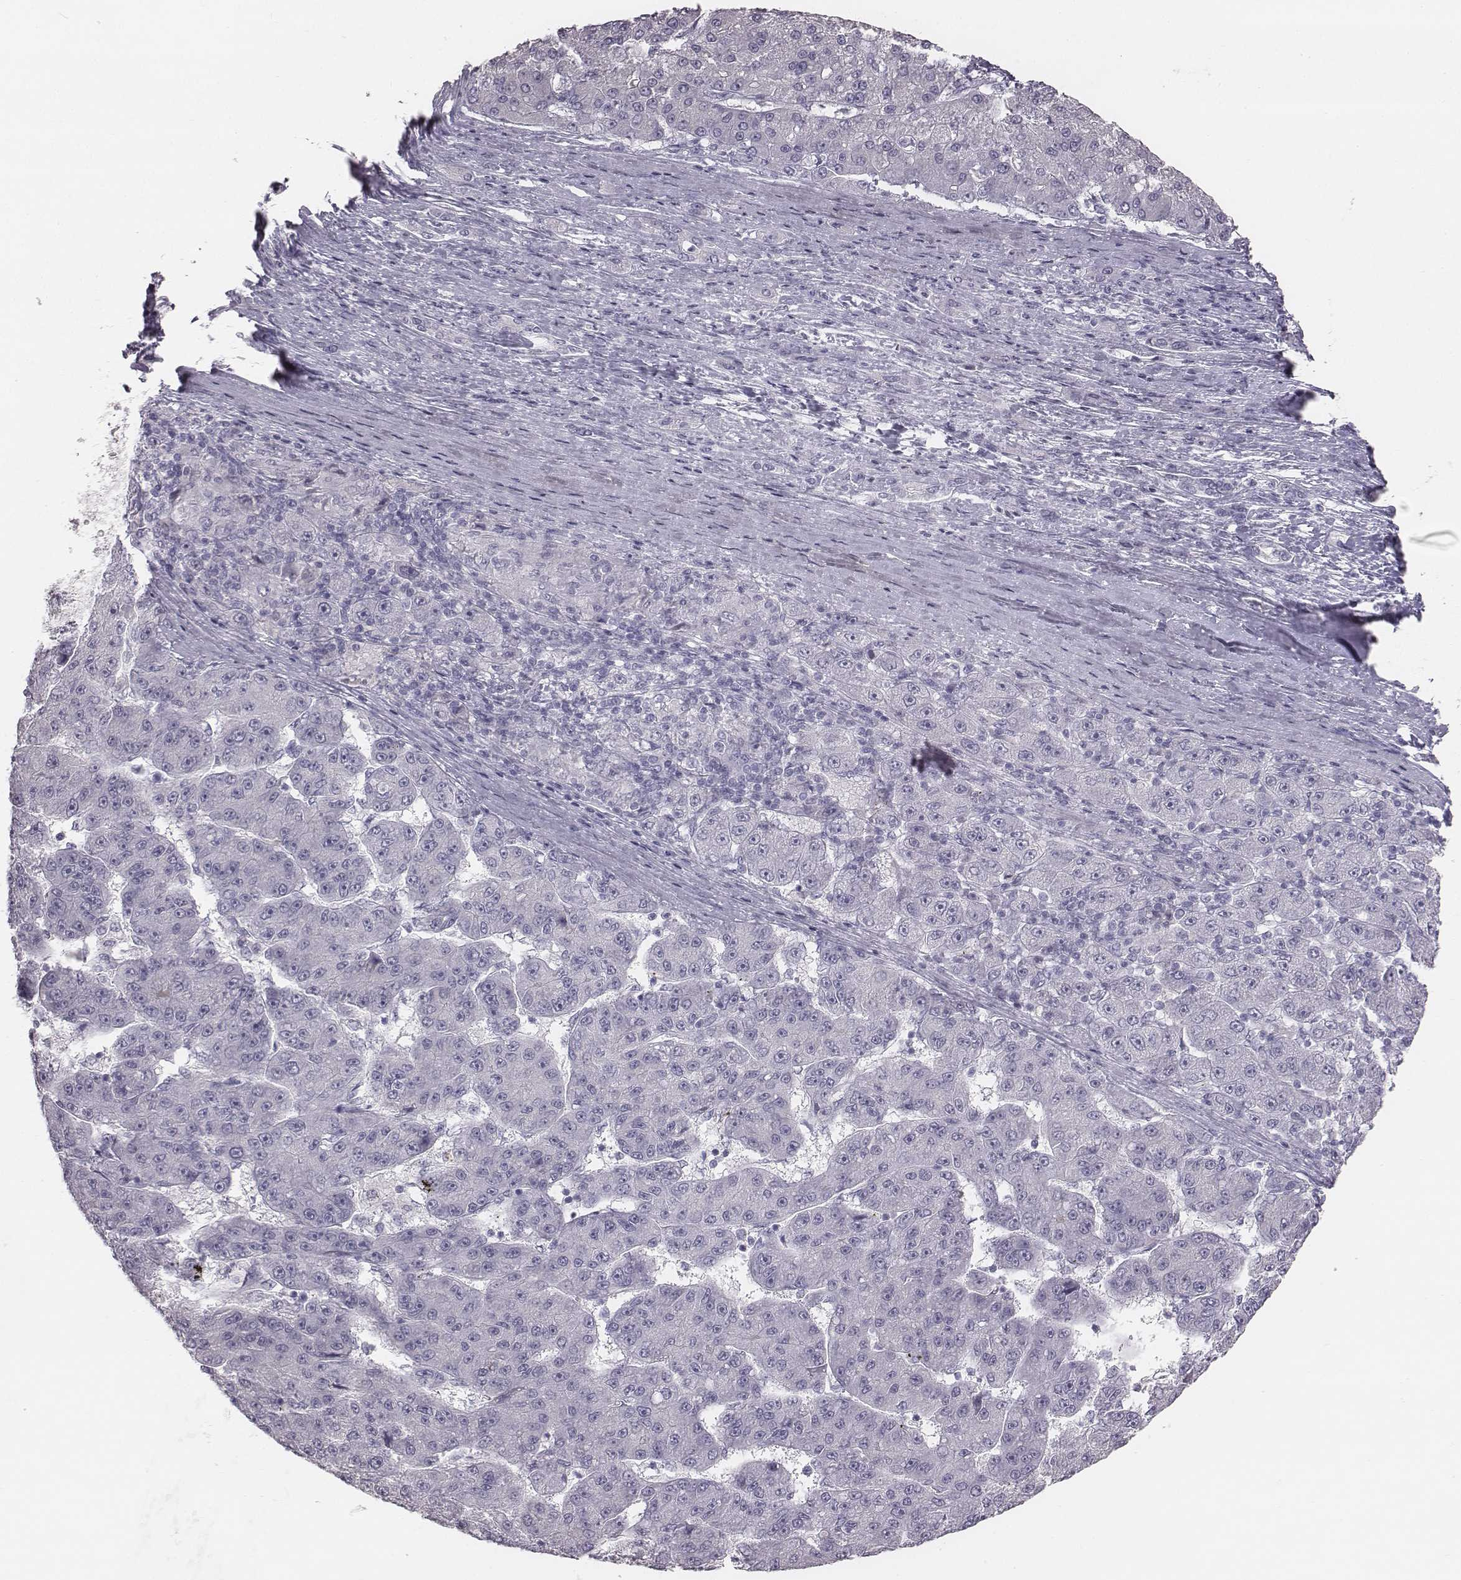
{"staining": {"intensity": "negative", "quantity": "none", "location": "none"}, "tissue": "liver cancer", "cell_type": "Tumor cells", "image_type": "cancer", "snomed": [{"axis": "morphology", "description": "Carcinoma, Hepatocellular, NOS"}, {"axis": "topography", "description": "Liver"}], "caption": "Tumor cells are negative for protein expression in human liver hepatocellular carcinoma. (Immunohistochemistry, brightfield microscopy, high magnification).", "gene": "C6orf58", "patient": {"sex": "male", "age": 67}}